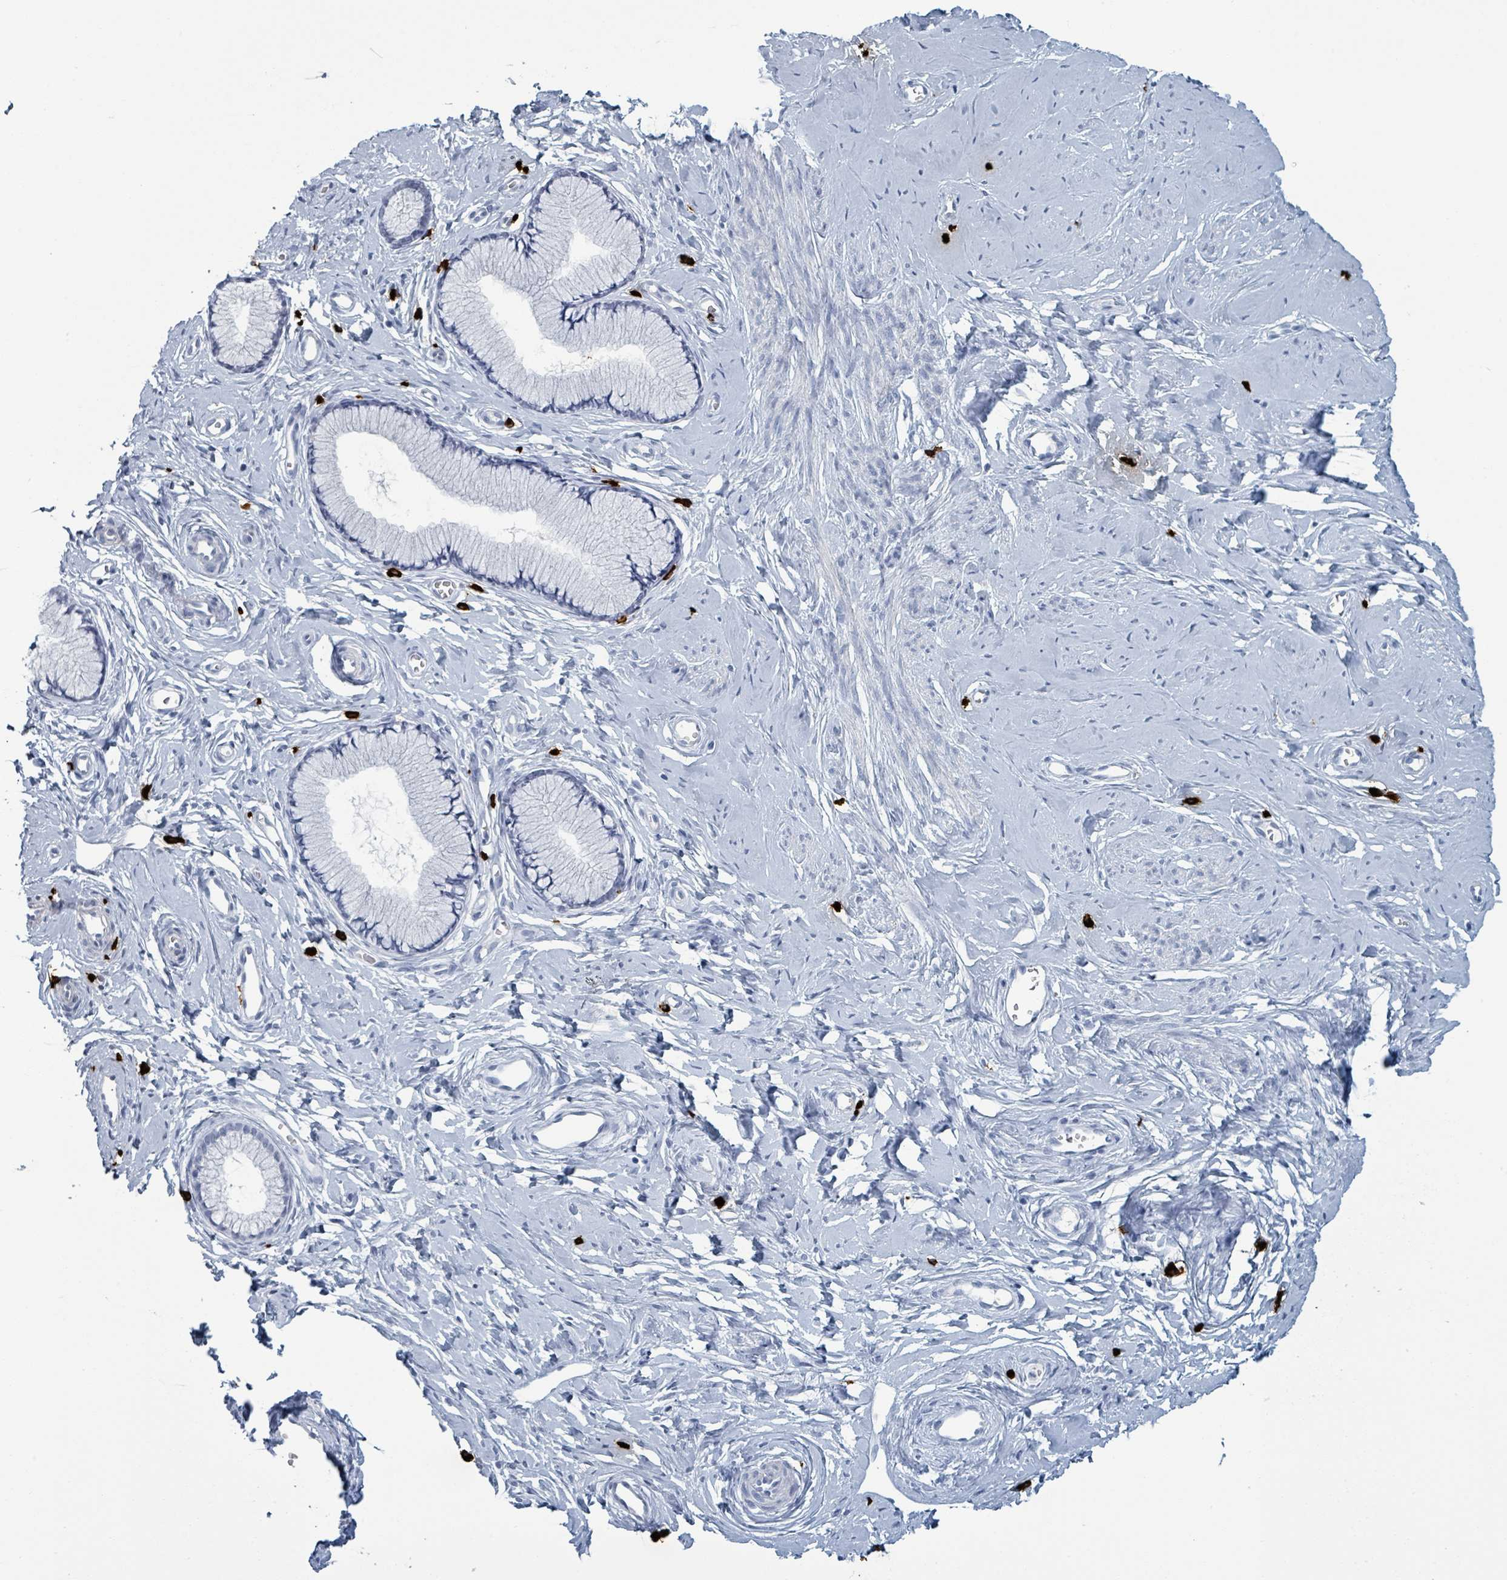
{"staining": {"intensity": "negative", "quantity": "none", "location": "none"}, "tissue": "cervix", "cell_type": "Glandular cells", "image_type": "normal", "snomed": [{"axis": "morphology", "description": "Normal tissue, NOS"}, {"axis": "topography", "description": "Cervix"}], "caption": "Cervix was stained to show a protein in brown. There is no significant positivity in glandular cells.", "gene": "VPS13D", "patient": {"sex": "female", "age": 40}}